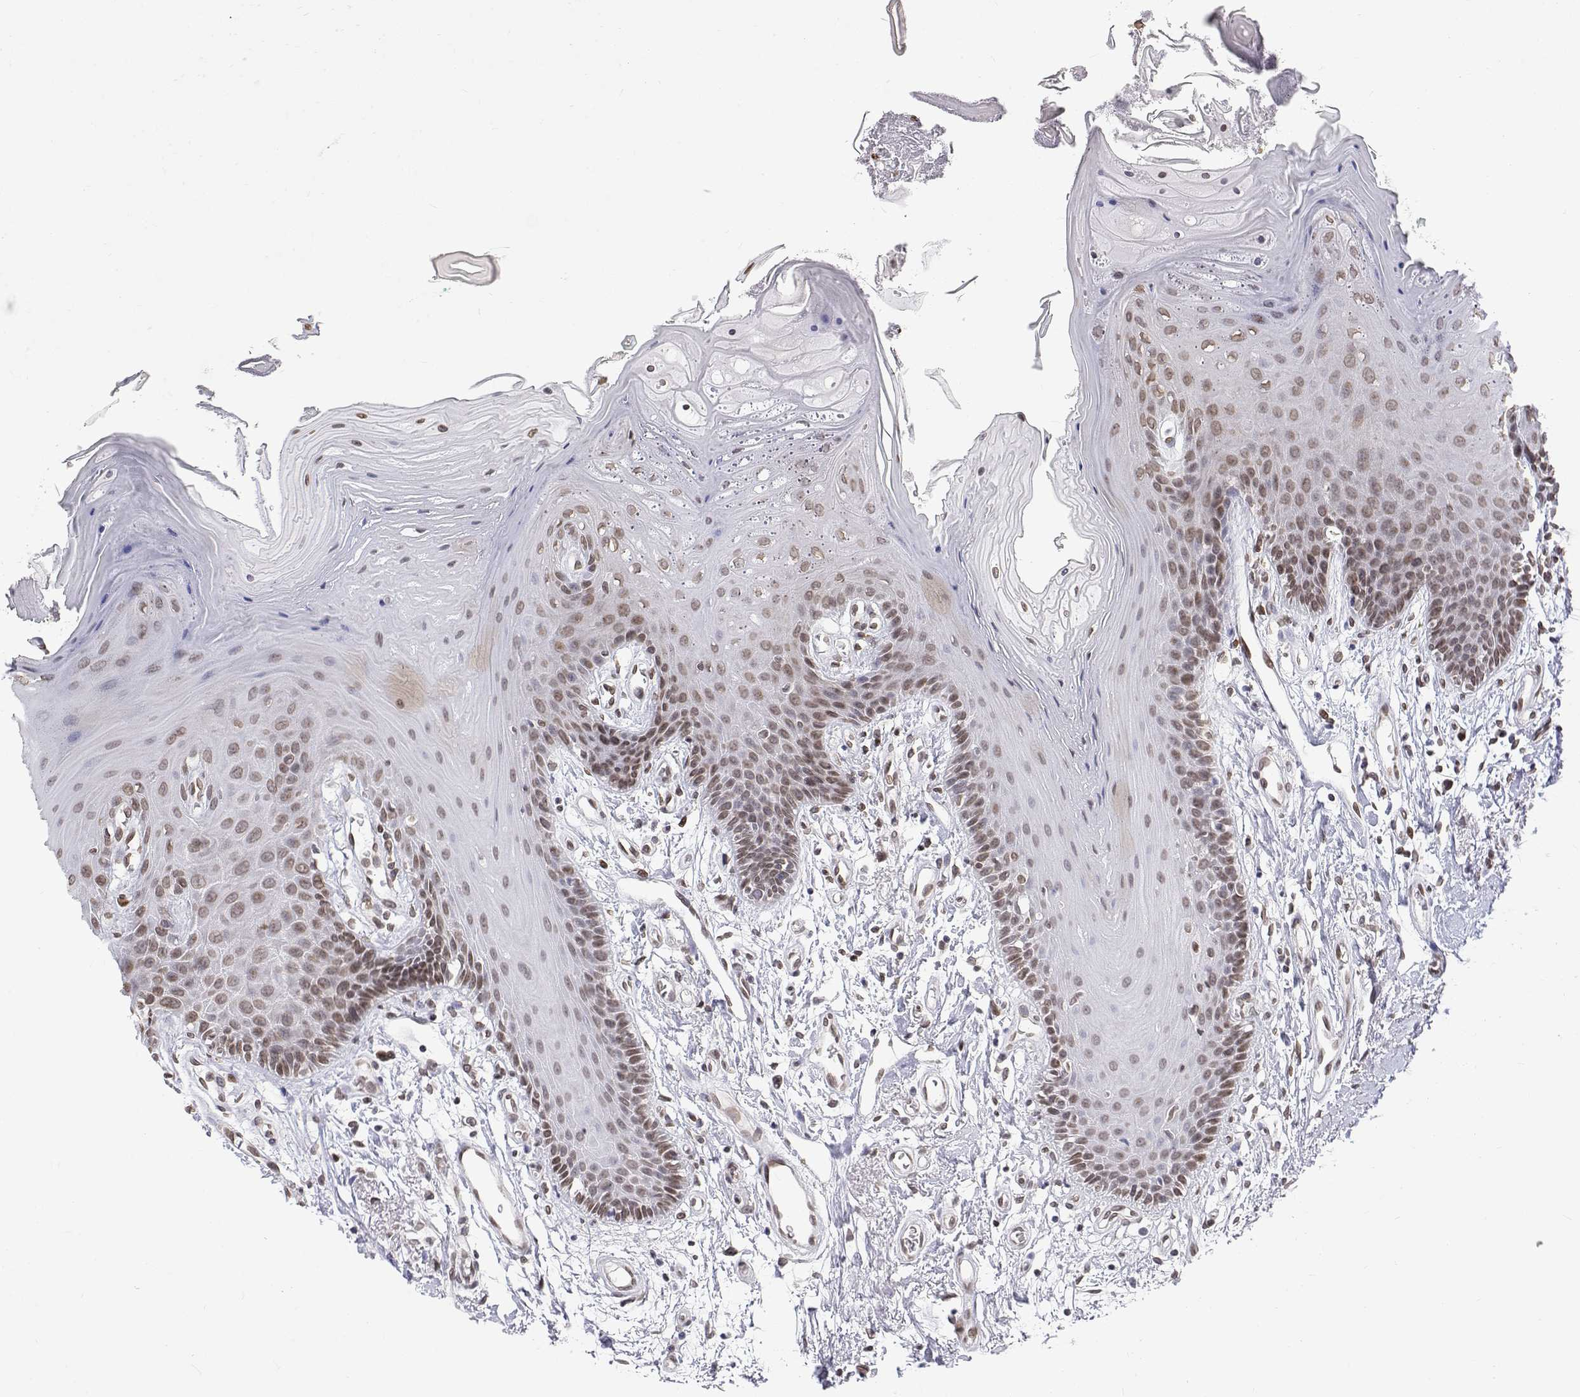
{"staining": {"intensity": "moderate", "quantity": ">75%", "location": "nuclear"}, "tissue": "oral mucosa", "cell_type": "Squamous epithelial cells", "image_type": "normal", "snomed": [{"axis": "morphology", "description": "Normal tissue, NOS"}, {"axis": "morphology", "description": "Normal morphology"}, {"axis": "topography", "description": "Oral tissue"}], "caption": "Approximately >75% of squamous epithelial cells in unremarkable oral mucosa show moderate nuclear protein positivity as visualized by brown immunohistochemical staining.", "gene": "ZNF532", "patient": {"sex": "female", "age": 76}}